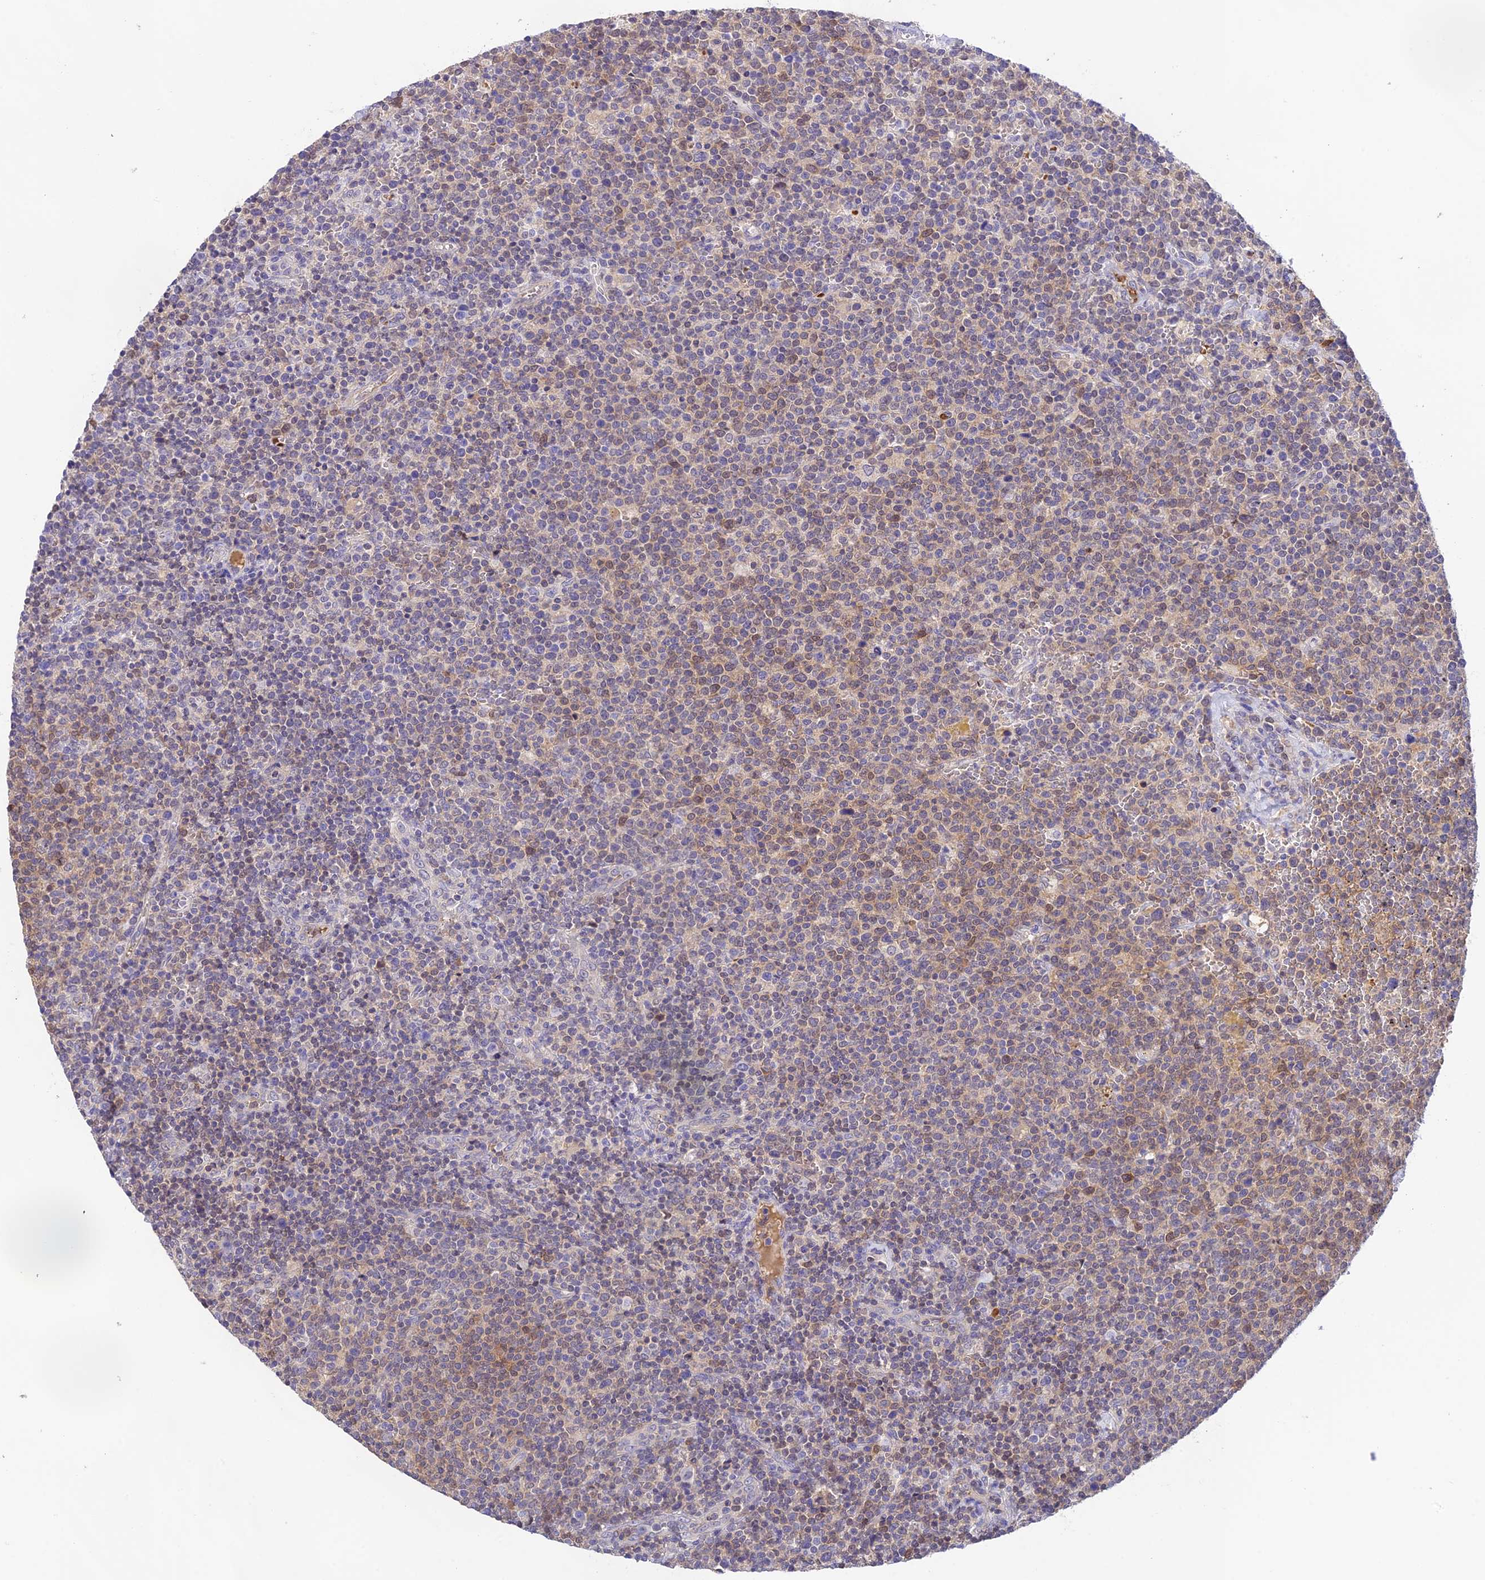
{"staining": {"intensity": "weak", "quantity": "<25%", "location": "cytoplasmic/membranous"}, "tissue": "lymphoma", "cell_type": "Tumor cells", "image_type": "cancer", "snomed": [{"axis": "morphology", "description": "Malignant lymphoma, non-Hodgkin's type, High grade"}, {"axis": "topography", "description": "Lymph node"}], "caption": "Immunohistochemical staining of human malignant lymphoma, non-Hodgkin's type (high-grade) reveals no significant positivity in tumor cells.", "gene": "HDHD2", "patient": {"sex": "male", "age": 61}}